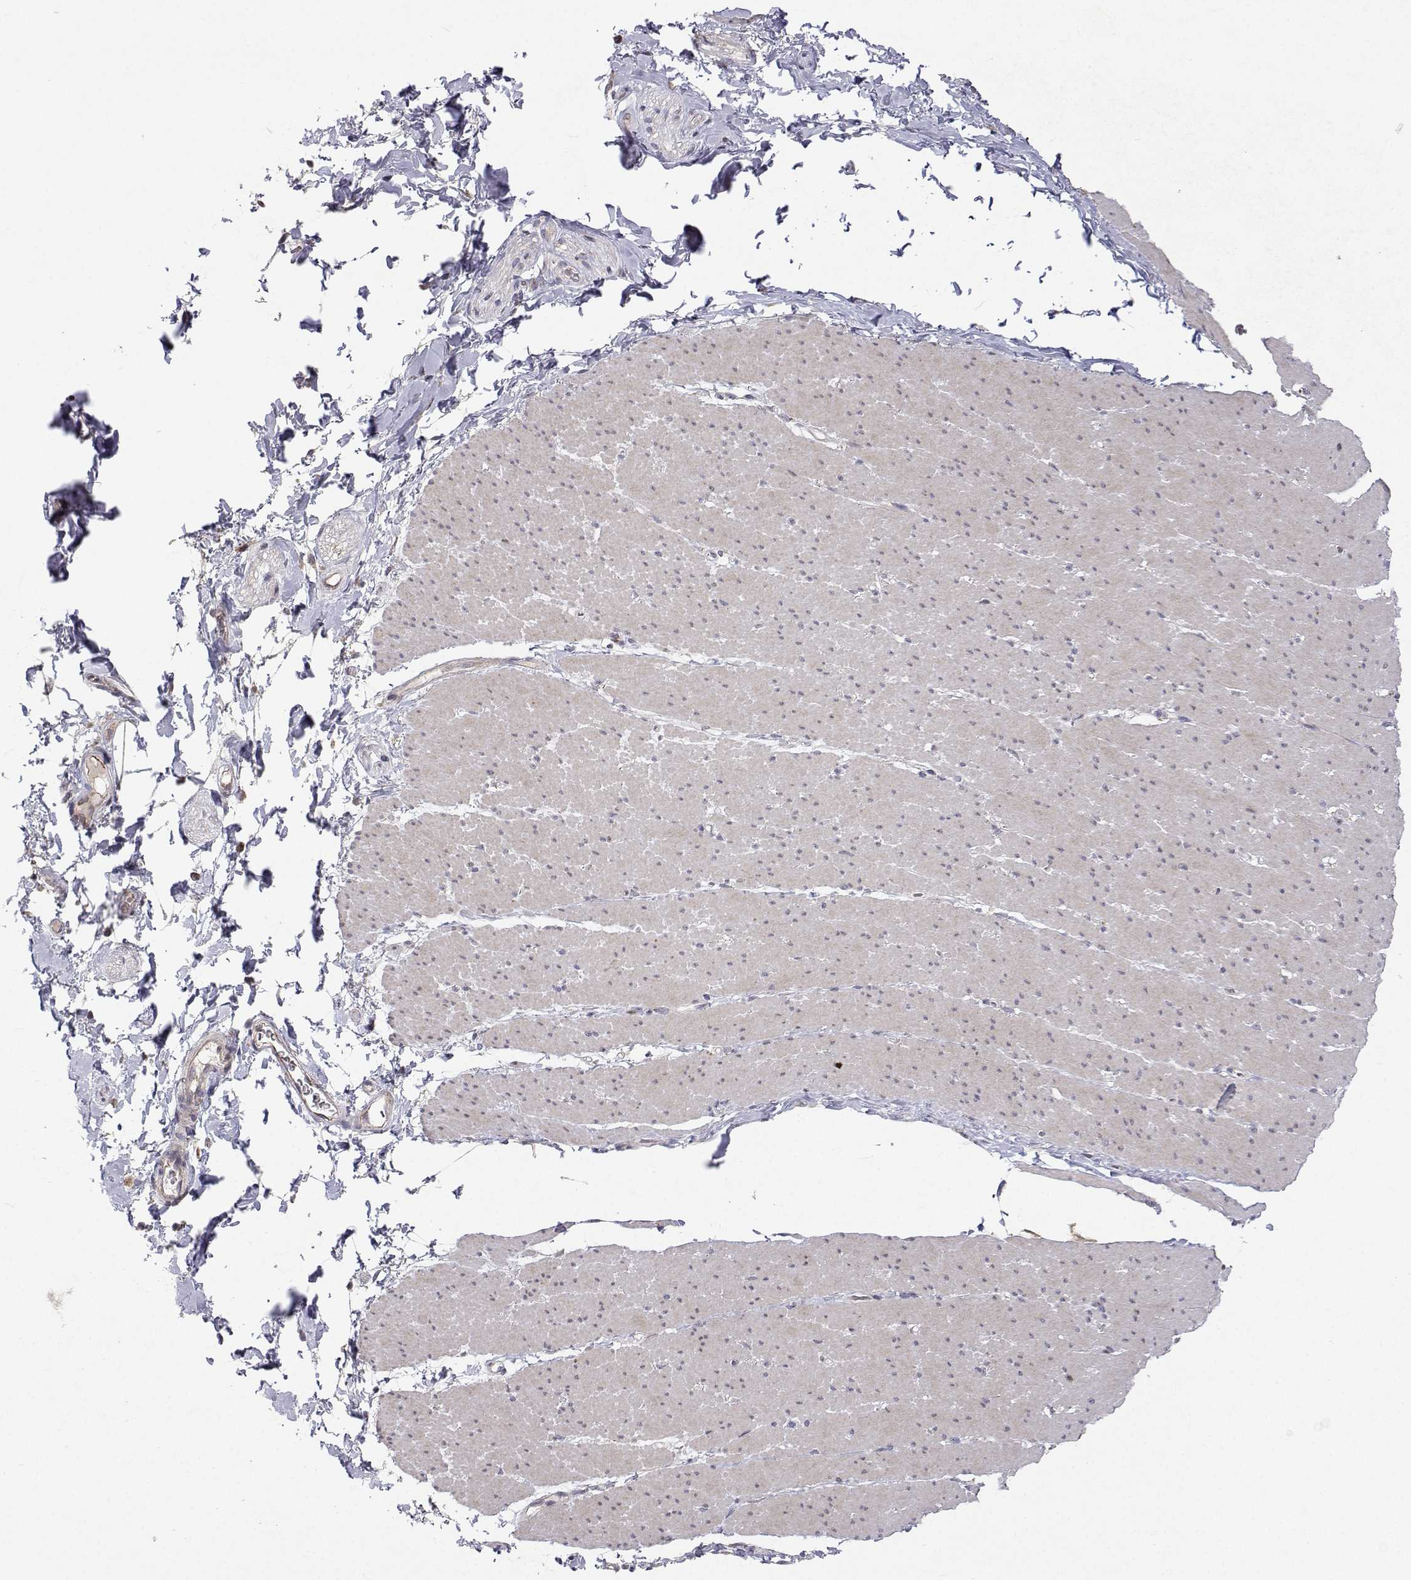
{"staining": {"intensity": "weak", "quantity": "25%-75%", "location": "cytoplasmic/membranous"}, "tissue": "smooth muscle", "cell_type": "Smooth muscle cells", "image_type": "normal", "snomed": [{"axis": "morphology", "description": "Normal tissue, NOS"}, {"axis": "topography", "description": "Smooth muscle"}, {"axis": "topography", "description": "Rectum"}], "caption": "A photomicrograph of smooth muscle stained for a protein demonstrates weak cytoplasmic/membranous brown staining in smooth muscle cells. The staining is performed using DAB brown chromogen to label protein expression. The nuclei are counter-stained blue using hematoxylin.", "gene": "MRPL3", "patient": {"sex": "male", "age": 53}}